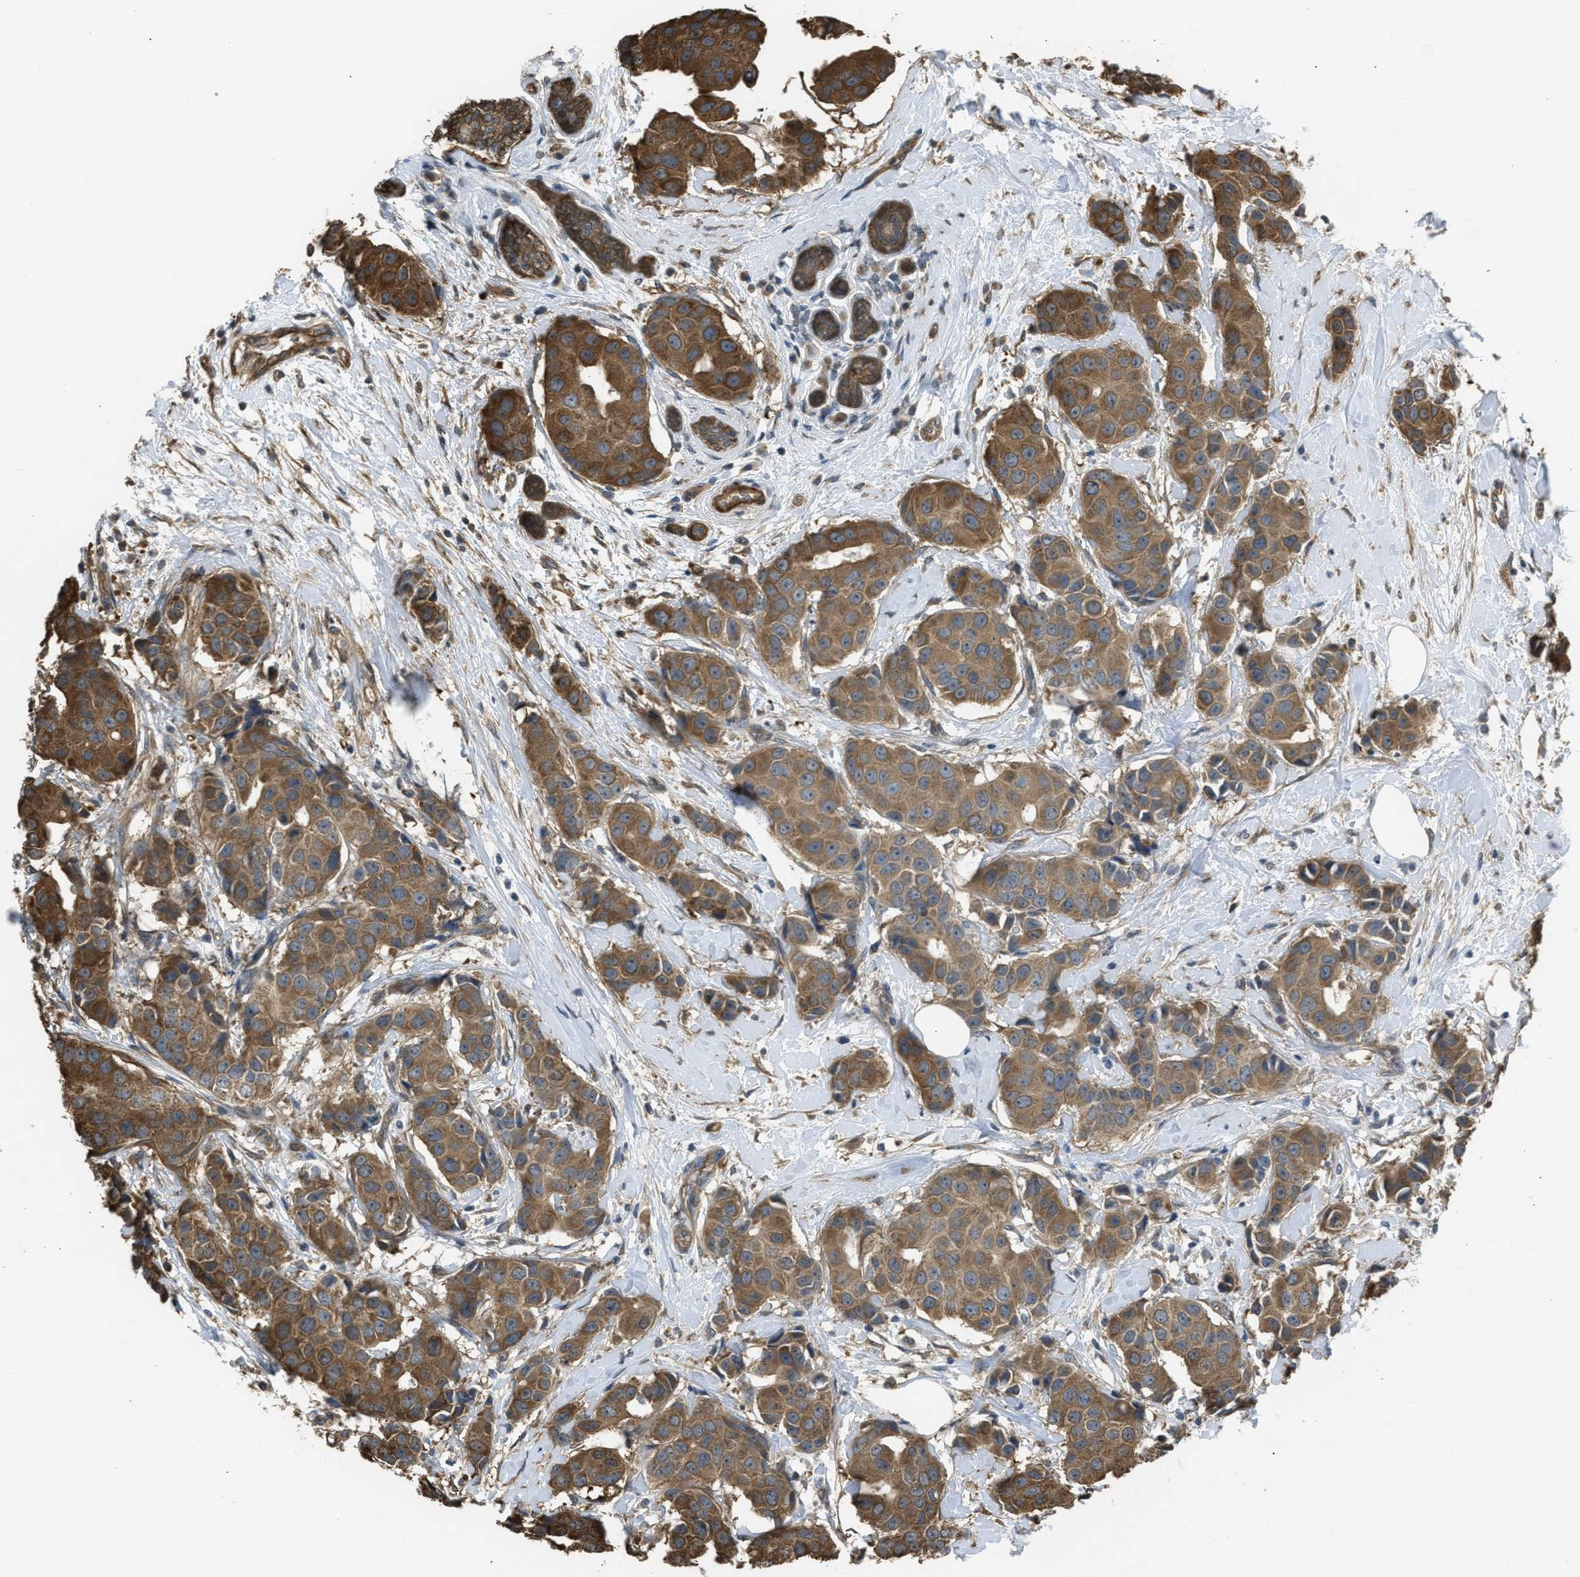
{"staining": {"intensity": "moderate", "quantity": ">75%", "location": "cytoplasmic/membranous"}, "tissue": "breast cancer", "cell_type": "Tumor cells", "image_type": "cancer", "snomed": [{"axis": "morphology", "description": "Normal tissue, NOS"}, {"axis": "morphology", "description": "Duct carcinoma"}, {"axis": "topography", "description": "Breast"}], "caption": "Immunohistochemistry (IHC) of breast cancer displays medium levels of moderate cytoplasmic/membranous expression in about >75% of tumor cells. (Stains: DAB in brown, nuclei in blue, Microscopy: brightfield microscopy at high magnification).", "gene": "BAG3", "patient": {"sex": "female", "age": 39}}